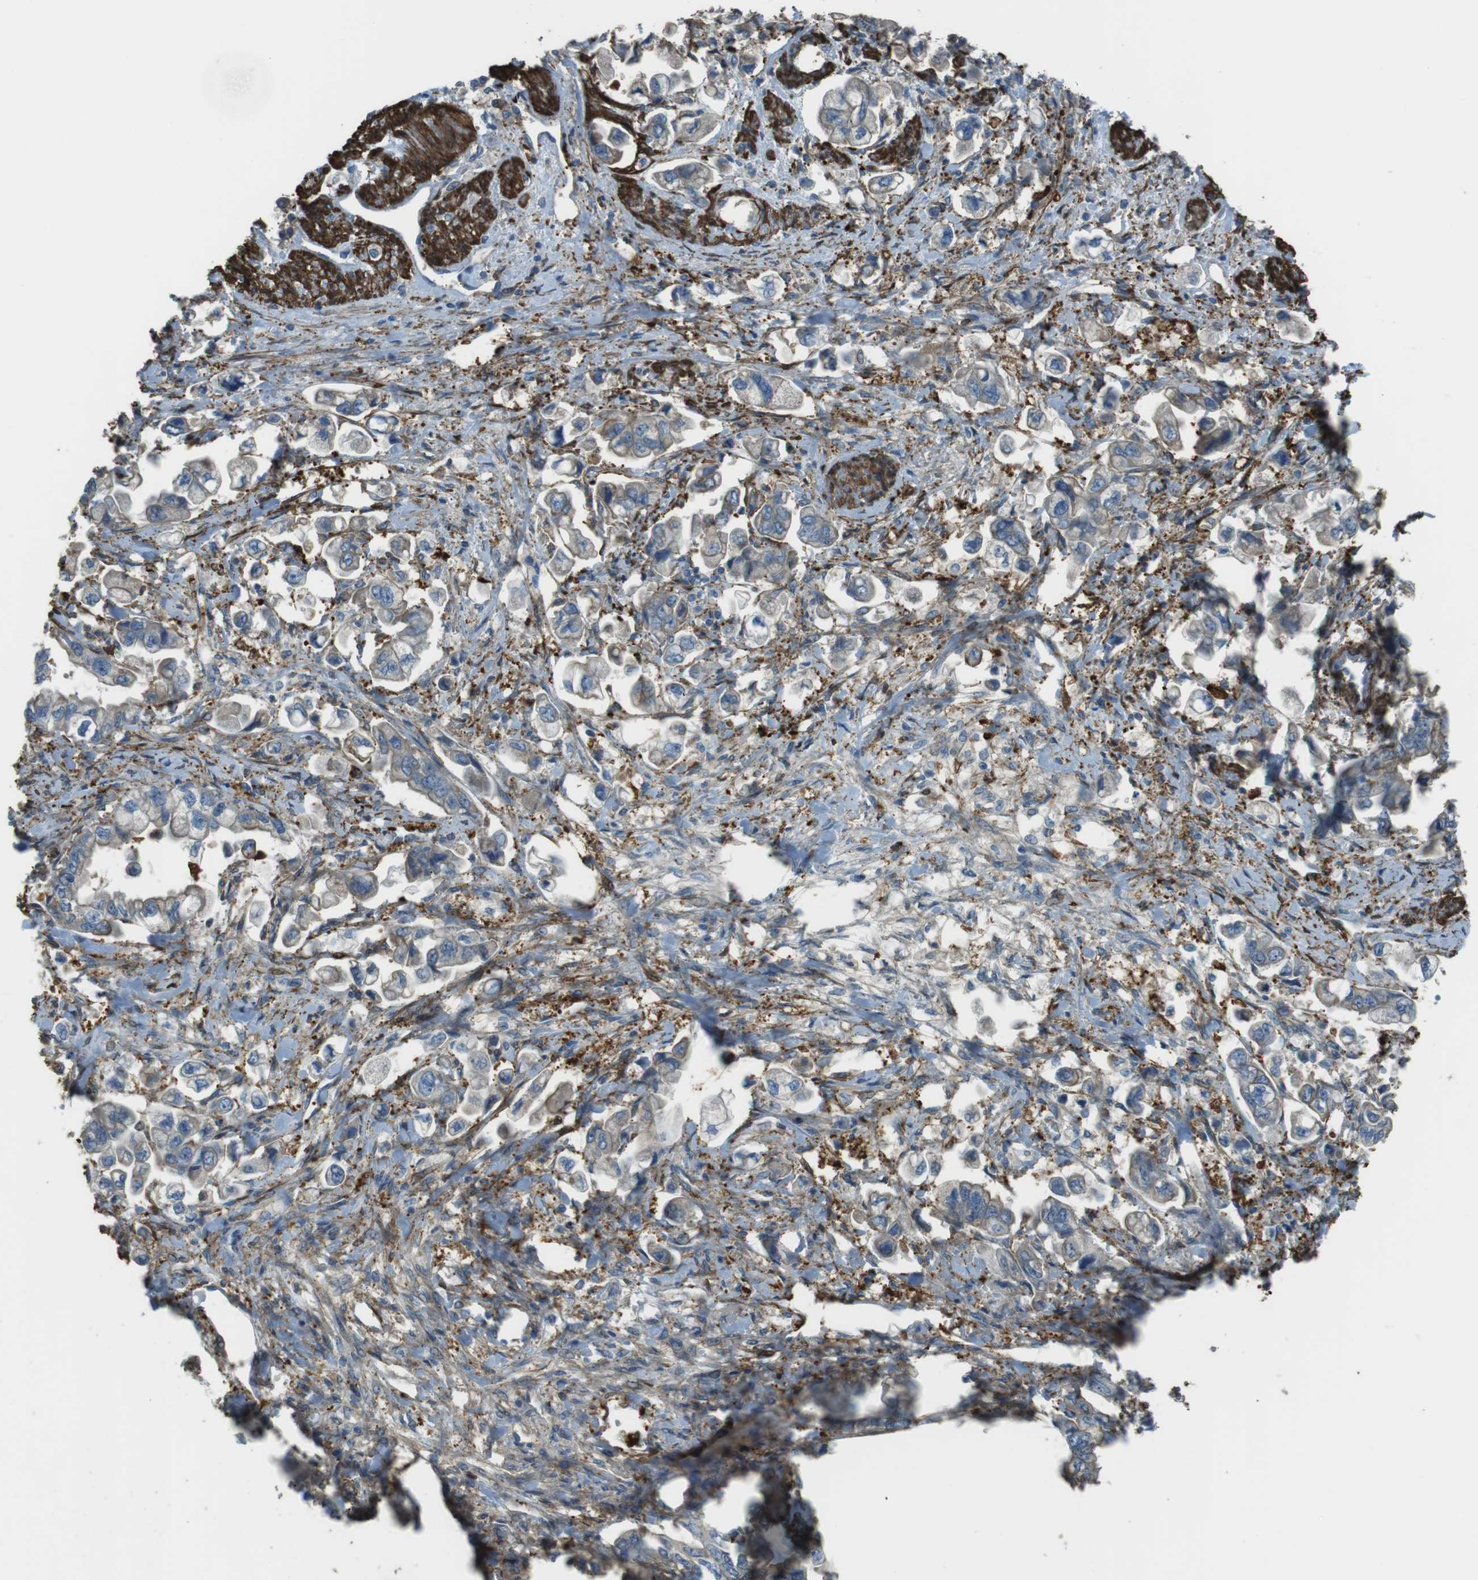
{"staining": {"intensity": "weak", "quantity": "<25%", "location": "cytoplasmic/membranous"}, "tissue": "stomach cancer", "cell_type": "Tumor cells", "image_type": "cancer", "snomed": [{"axis": "morphology", "description": "Normal tissue, NOS"}, {"axis": "morphology", "description": "Adenocarcinoma, NOS"}, {"axis": "topography", "description": "Stomach"}], "caption": "This is a image of immunohistochemistry staining of stomach cancer (adenocarcinoma), which shows no staining in tumor cells.", "gene": "SFT2D1", "patient": {"sex": "male", "age": 62}}